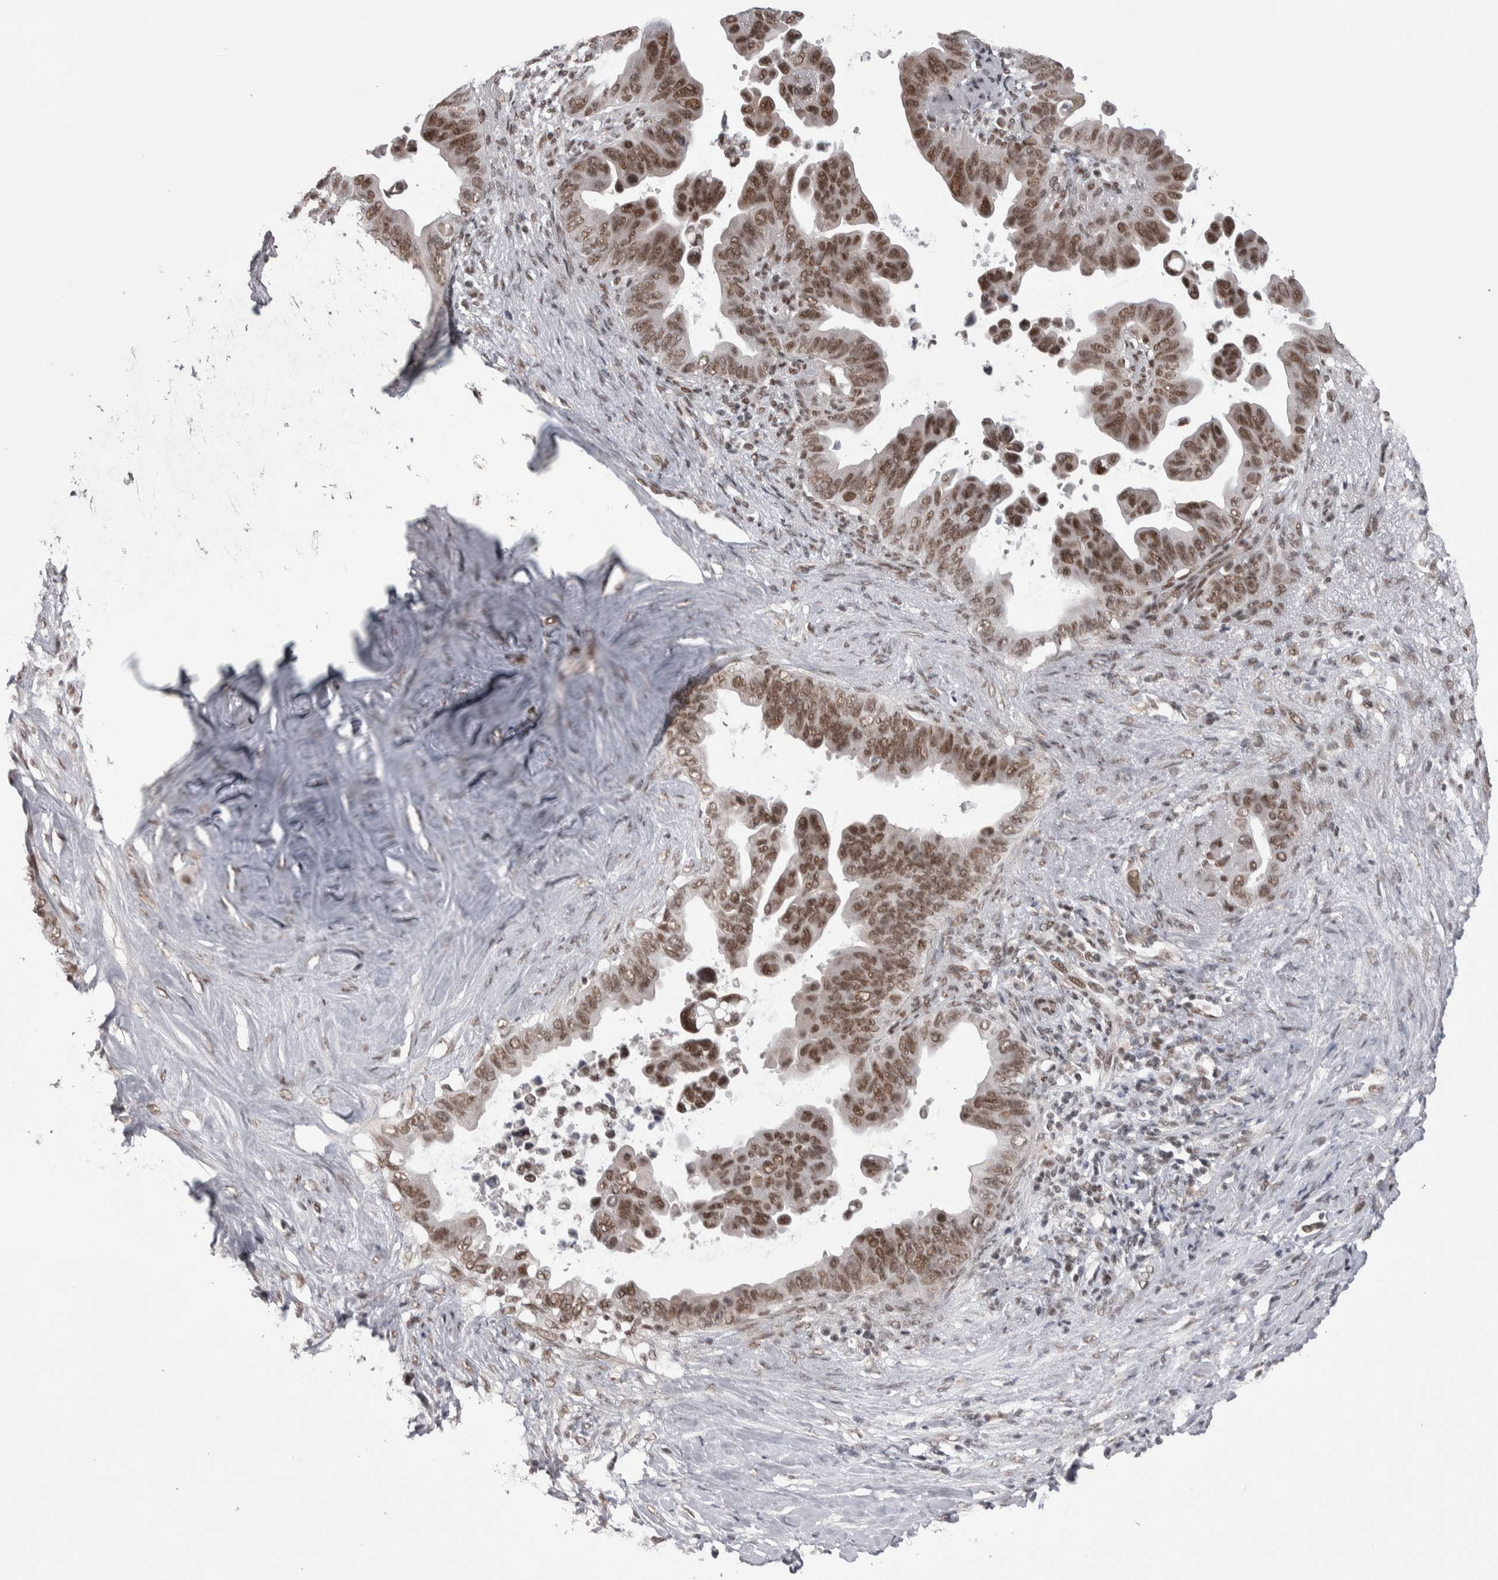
{"staining": {"intensity": "moderate", "quantity": ">75%", "location": "nuclear"}, "tissue": "pancreatic cancer", "cell_type": "Tumor cells", "image_type": "cancer", "snomed": [{"axis": "morphology", "description": "Adenocarcinoma, NOS"}, {"axis": "topography", "description": "Pancreas"}], "caption": "Moderate nuclear positivity for a protein is present in about >75% of tumor cells of adenocarcinoma (pancreatic) using IHC.", "gene": "DMTF1", "patient": {"sex": "female", "age": 72}}